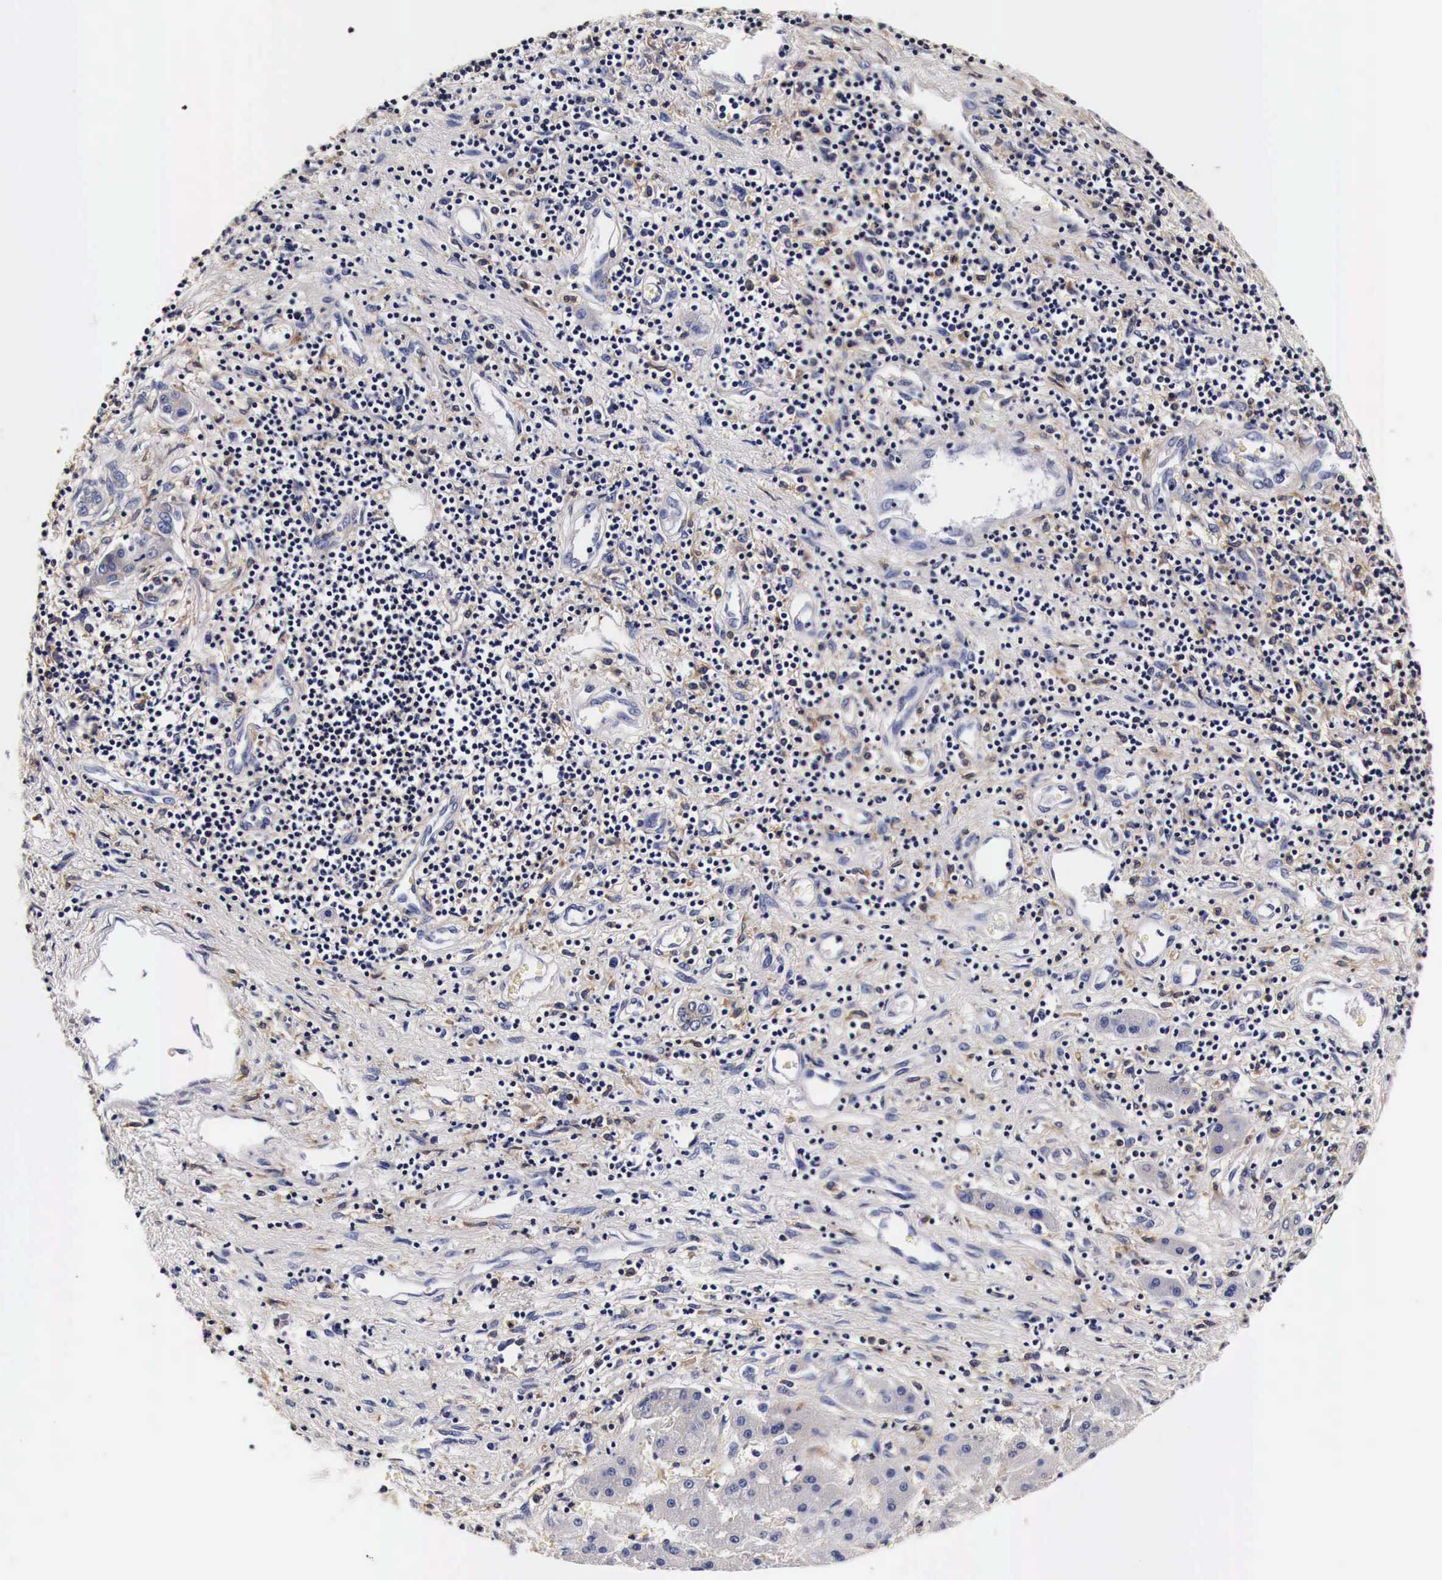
{"staining": {"intensity": "negative", "quantity": "none", "location": "none"}, "tissue": "liver cancer", "cell_type": "Tumor cells", "image_type": "cancer", "snomed": [{"axis": "morphology", "description": "Carcinoma, Hepatocellular, NOS"}, {"axis": "topography", "description": "Liver"}], "caption": "IHC histopathology image of human liver cancer (hepatocellular carcinoma) stained for a protein (brown), which reveals no positivity in tumor cells. (Brightfield microscopy of DAB immunohistochemistry (IHC) at high magnification).", "gene": "RP2", "patient": {"sex": "male", "age": 24}}